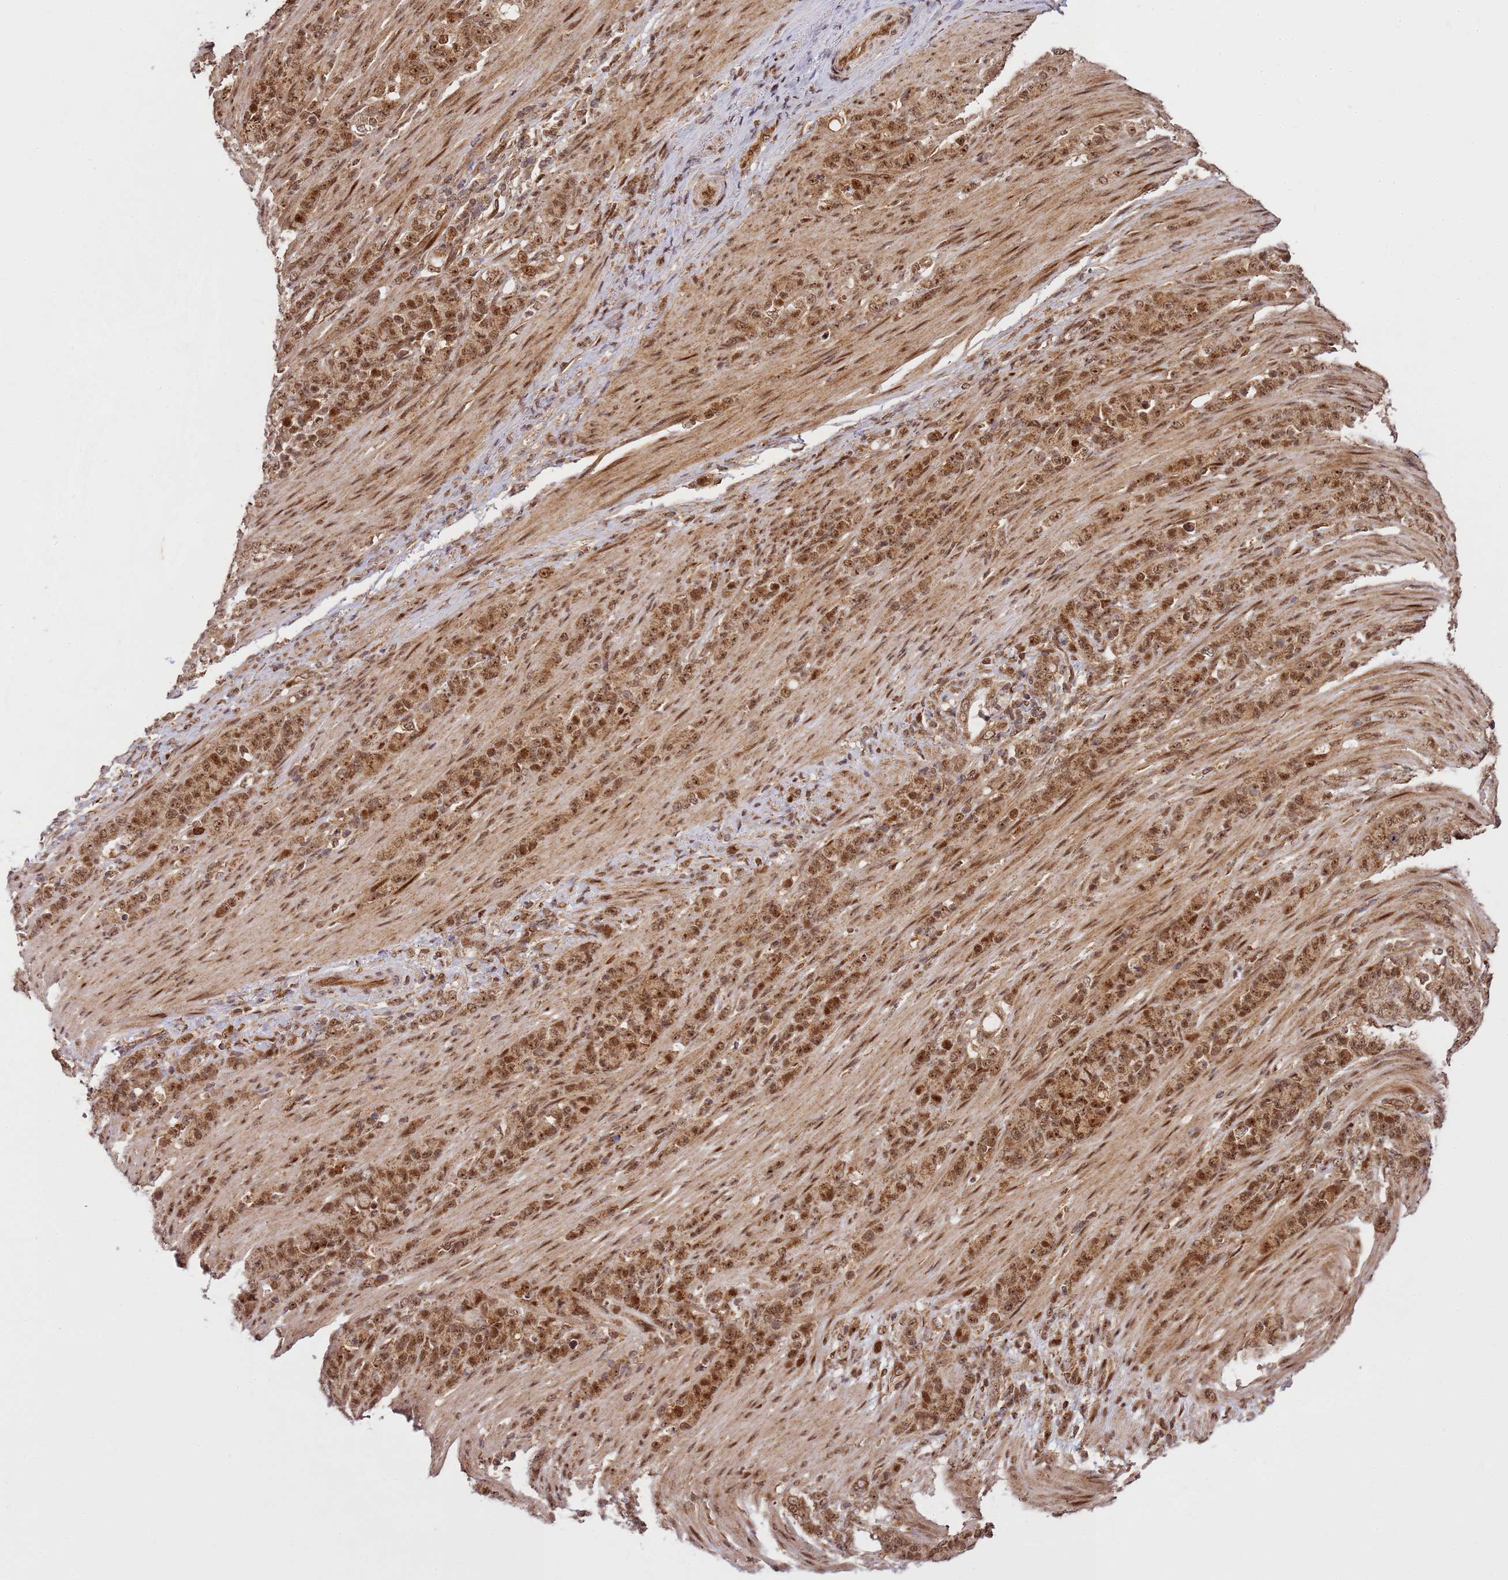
{"staining": {"intensity": "moderate", "quantity": ">75%", "location": "nuclear"}, "tissue": "stomach cancer", "cell_type": "Tumor cells", "image_type": "cancer", "snomed": [{"axis": "morphology", "description": "Adenocarcinoma, NOS"}, {"axis": "topography", "description": "Stomach"}], "caption": "This micrograph reveals immunohistochemistry (IHC) staining of human stomach adenocarcinoma, with medium moderate nuclear expression in approximately >75% of tumor cells.", "gene": "PEX14", "patient": {"sex": "female", "age": 79}}